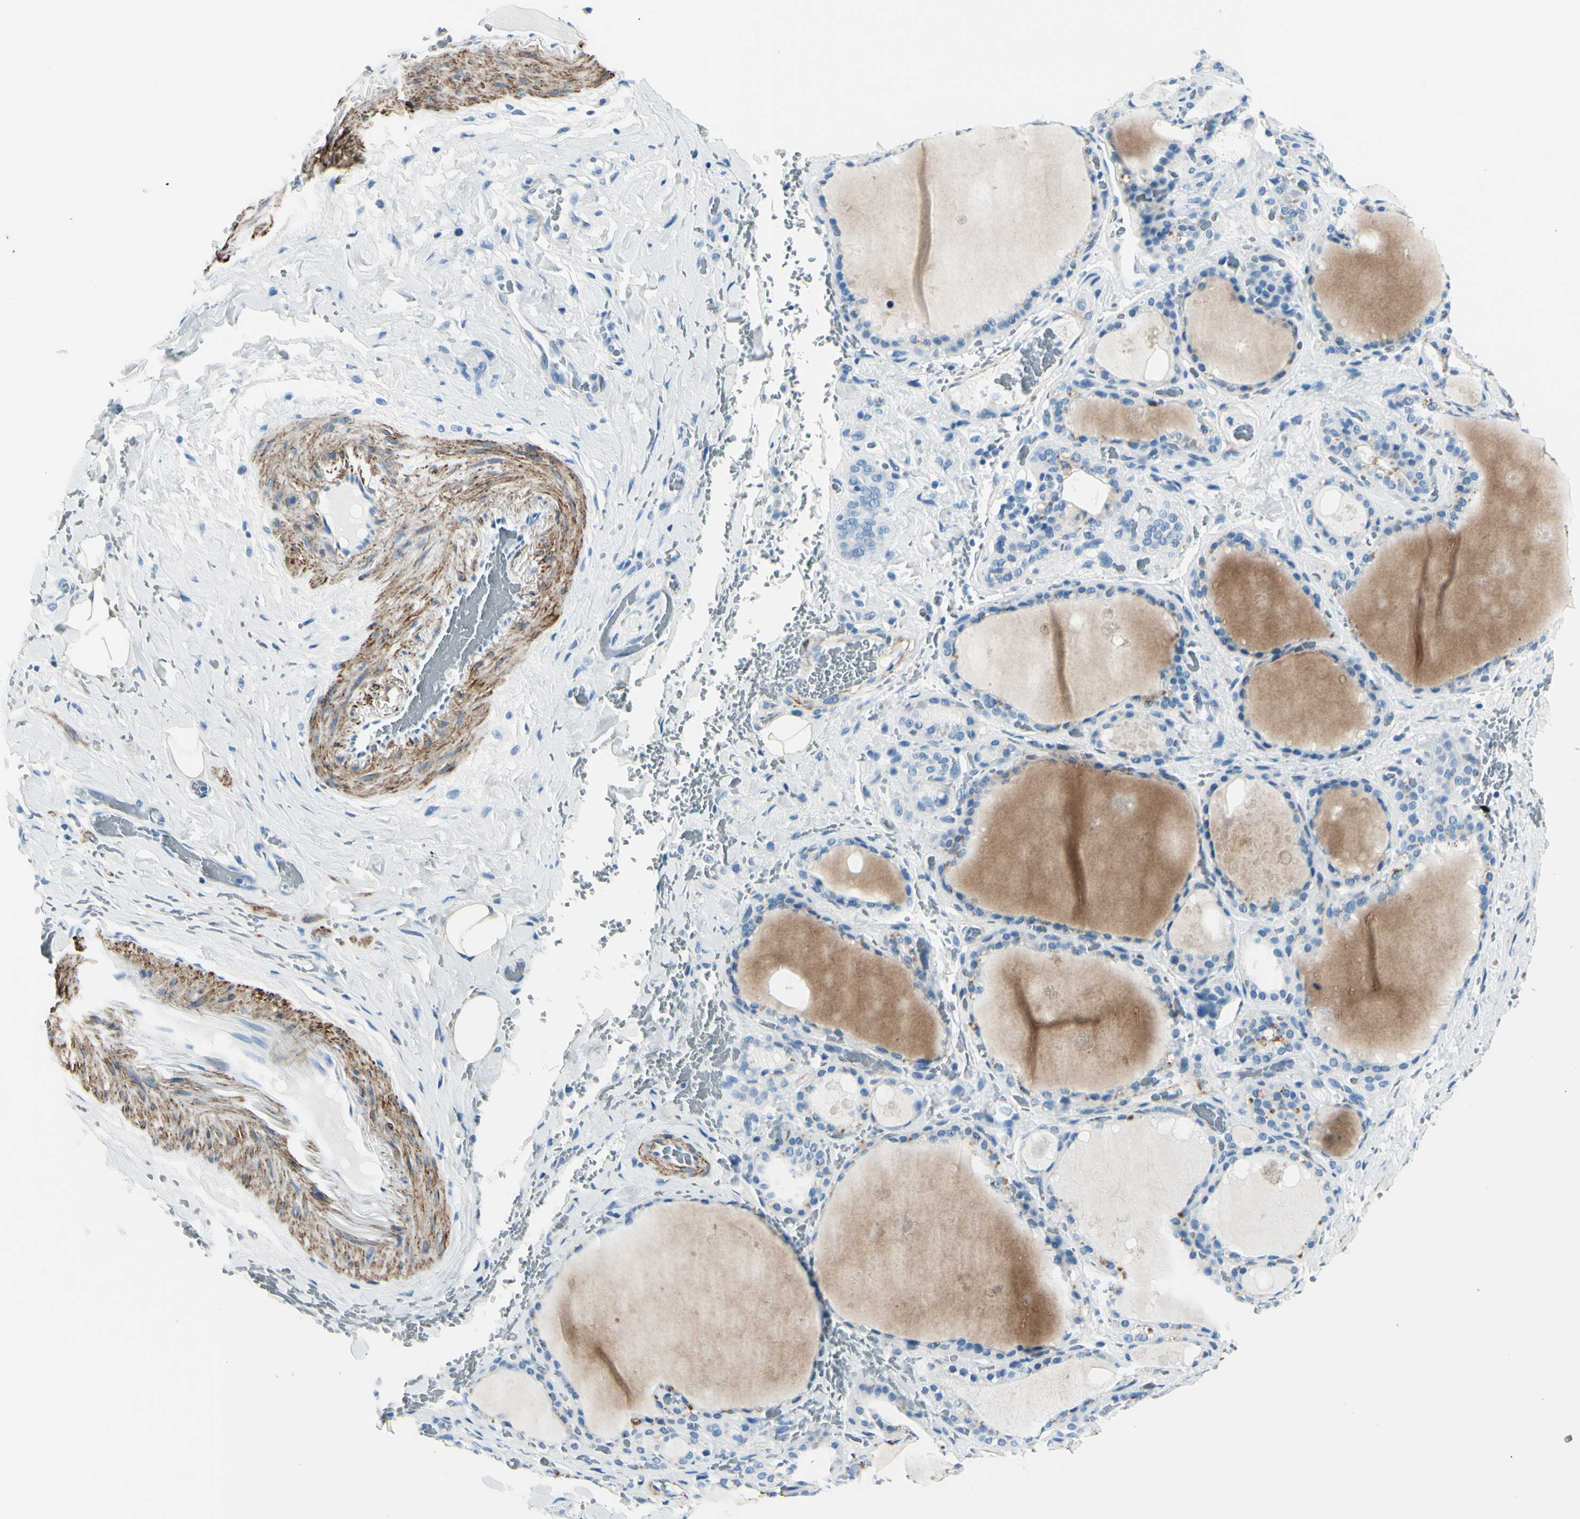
{"staining": {"intensity": "weak", "quantity": "<25%", "location": "cytoplasmic/membranous"}, "tissue": "thyroid gland", "cell_type": "Glandular cells", "image_type": "normal", "snomed": [{"axis": "morphology", "description": "Normal tissue, NOS"}, {"axis": "topography", "description": "Thyroid gland"}], "caption": "This image is of normal thyroid gland stained with IHC to label a protein in brown with the nuclei are counter-stained blue. There is no positivity in glandular cells.", "gene": "CDH15", "patient": {"sex": "male", "age": 61}}